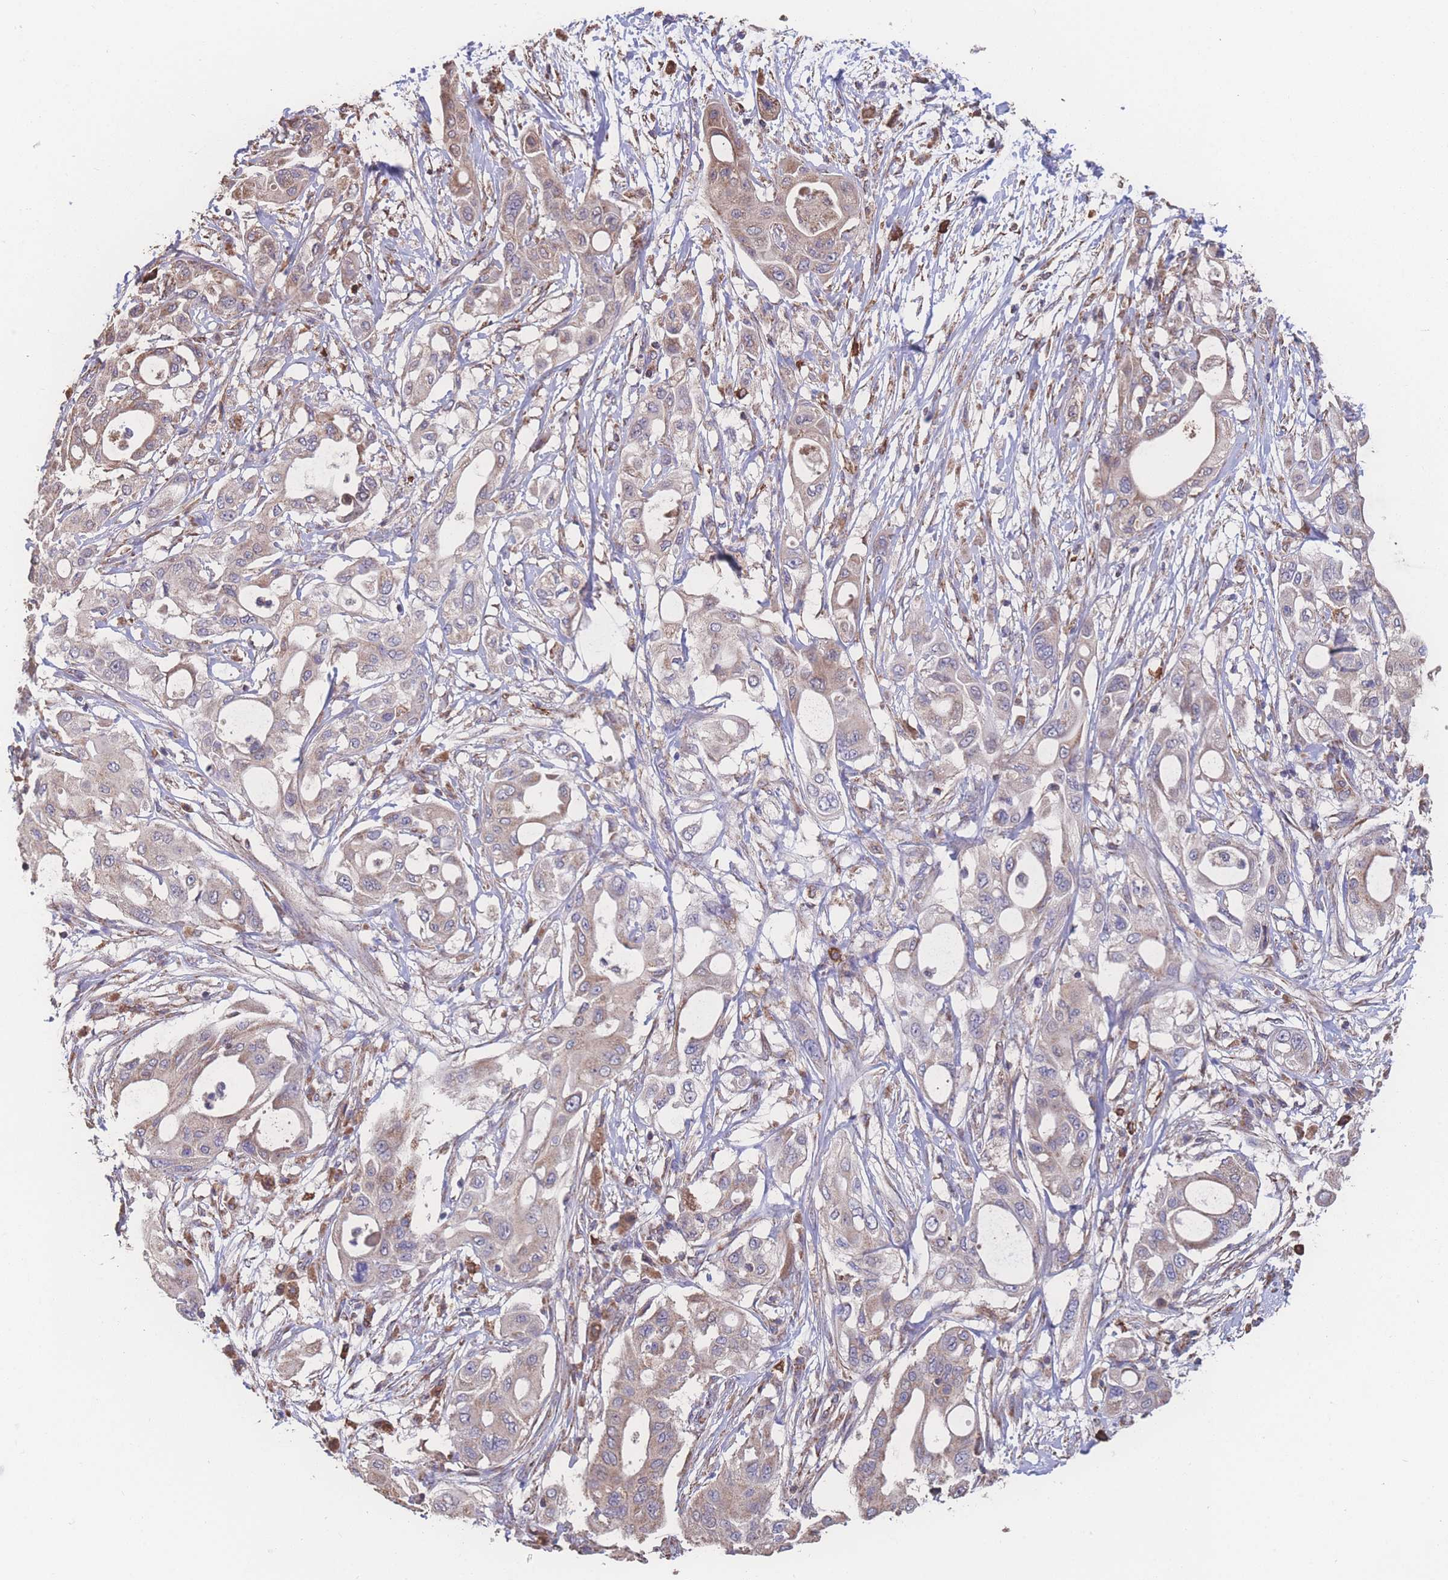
{"staining": {"intensity": "moderate", "quantity": "25%-75%", "location": "cytoplasmic/membranous"}, "tissue": "pancreatic cancer", "cell_type": "Tumor cells", "image_type": "cancer", "snomed": [{"axis": "morphology", "description": "Adenocarcinoma, NOS"}, {"axis": "topography", "description": "Pancreas"}], "caption": "Pancreatic cancer (adenocarcinoma) was stained to show a protein in brown. There is medium levels of moderate cytoplasmic/membranous staining in approximately 25%-75% of tumor cells.", "gene": "SGSM3", "patient": {"sex": "male", "age": 68}}